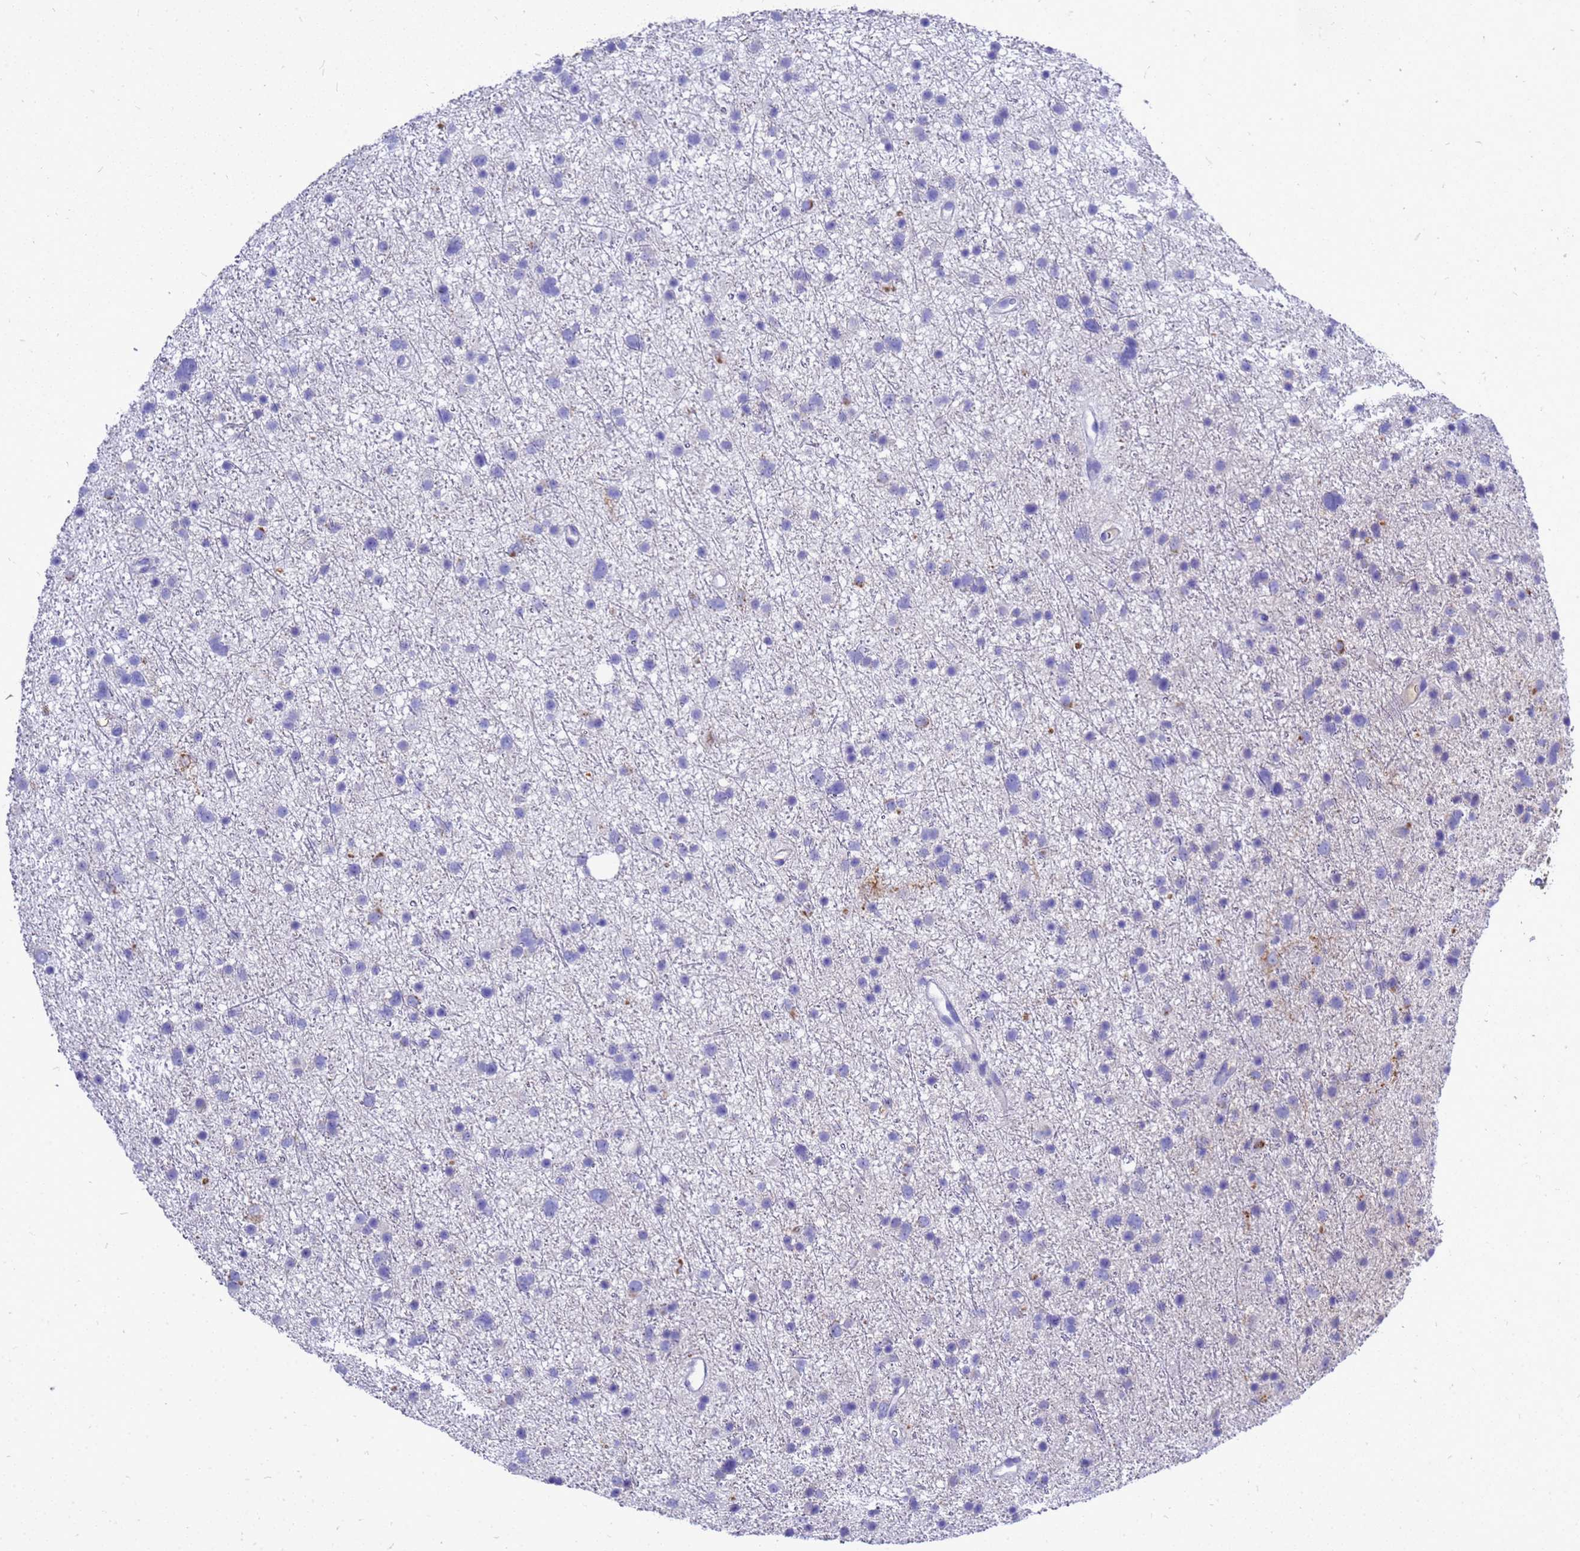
{"staining": {"intensity": "negative", "quantity": "none", "location": "none"}, "tissue": "glioma", "cell_type": "Tumor cells", "image_type": "cancer", "snomed": [{"axis": "morphology", "description": "Glioma, malignant, Low grade"}, {"axis": "topography", "description": "Cerebral cortex"}], "caption": "An immunohistochemistry (IHC) photomicrograph of glioma is shown. There is no staining in tumor cells of glioma.", "gene": "OR52E2", "patient": {"sex": "female", "age": 39}}